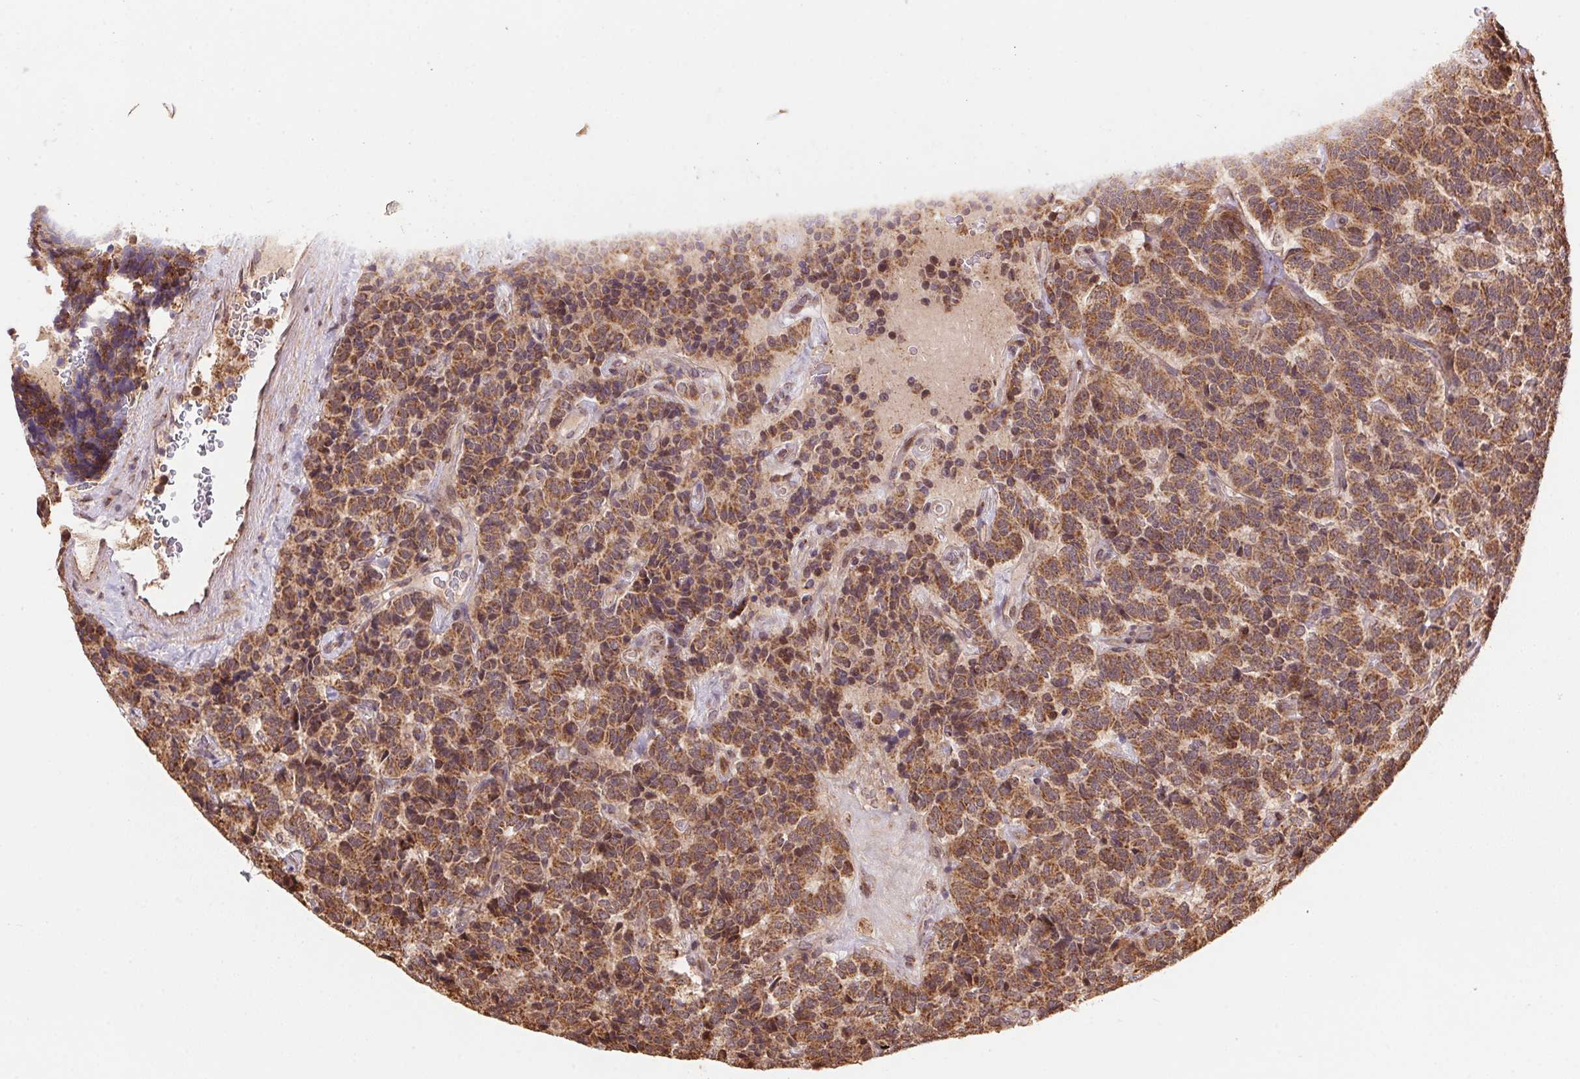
{"staining": {"intensity": "moderate", "quantity": ">75%", "location": "cytoplasmic/membranous"}, "tissue": "carcinoid", "cell_type": "Tumor cells", "image_type": "cancer", "snomed": [{"axis": "morphology", "description": "Carcinoid, malignant, NOS"}, {"axis": "topography", "description": "Pancreas"}], "caption": "IHC of human malignant carcinoid displays medium levels of moderate cytoplasmic/membranous positivity in about >75% of tumor cells.", "gene": "PDHA1", "patient": {"sex": "male", "age": 36}}